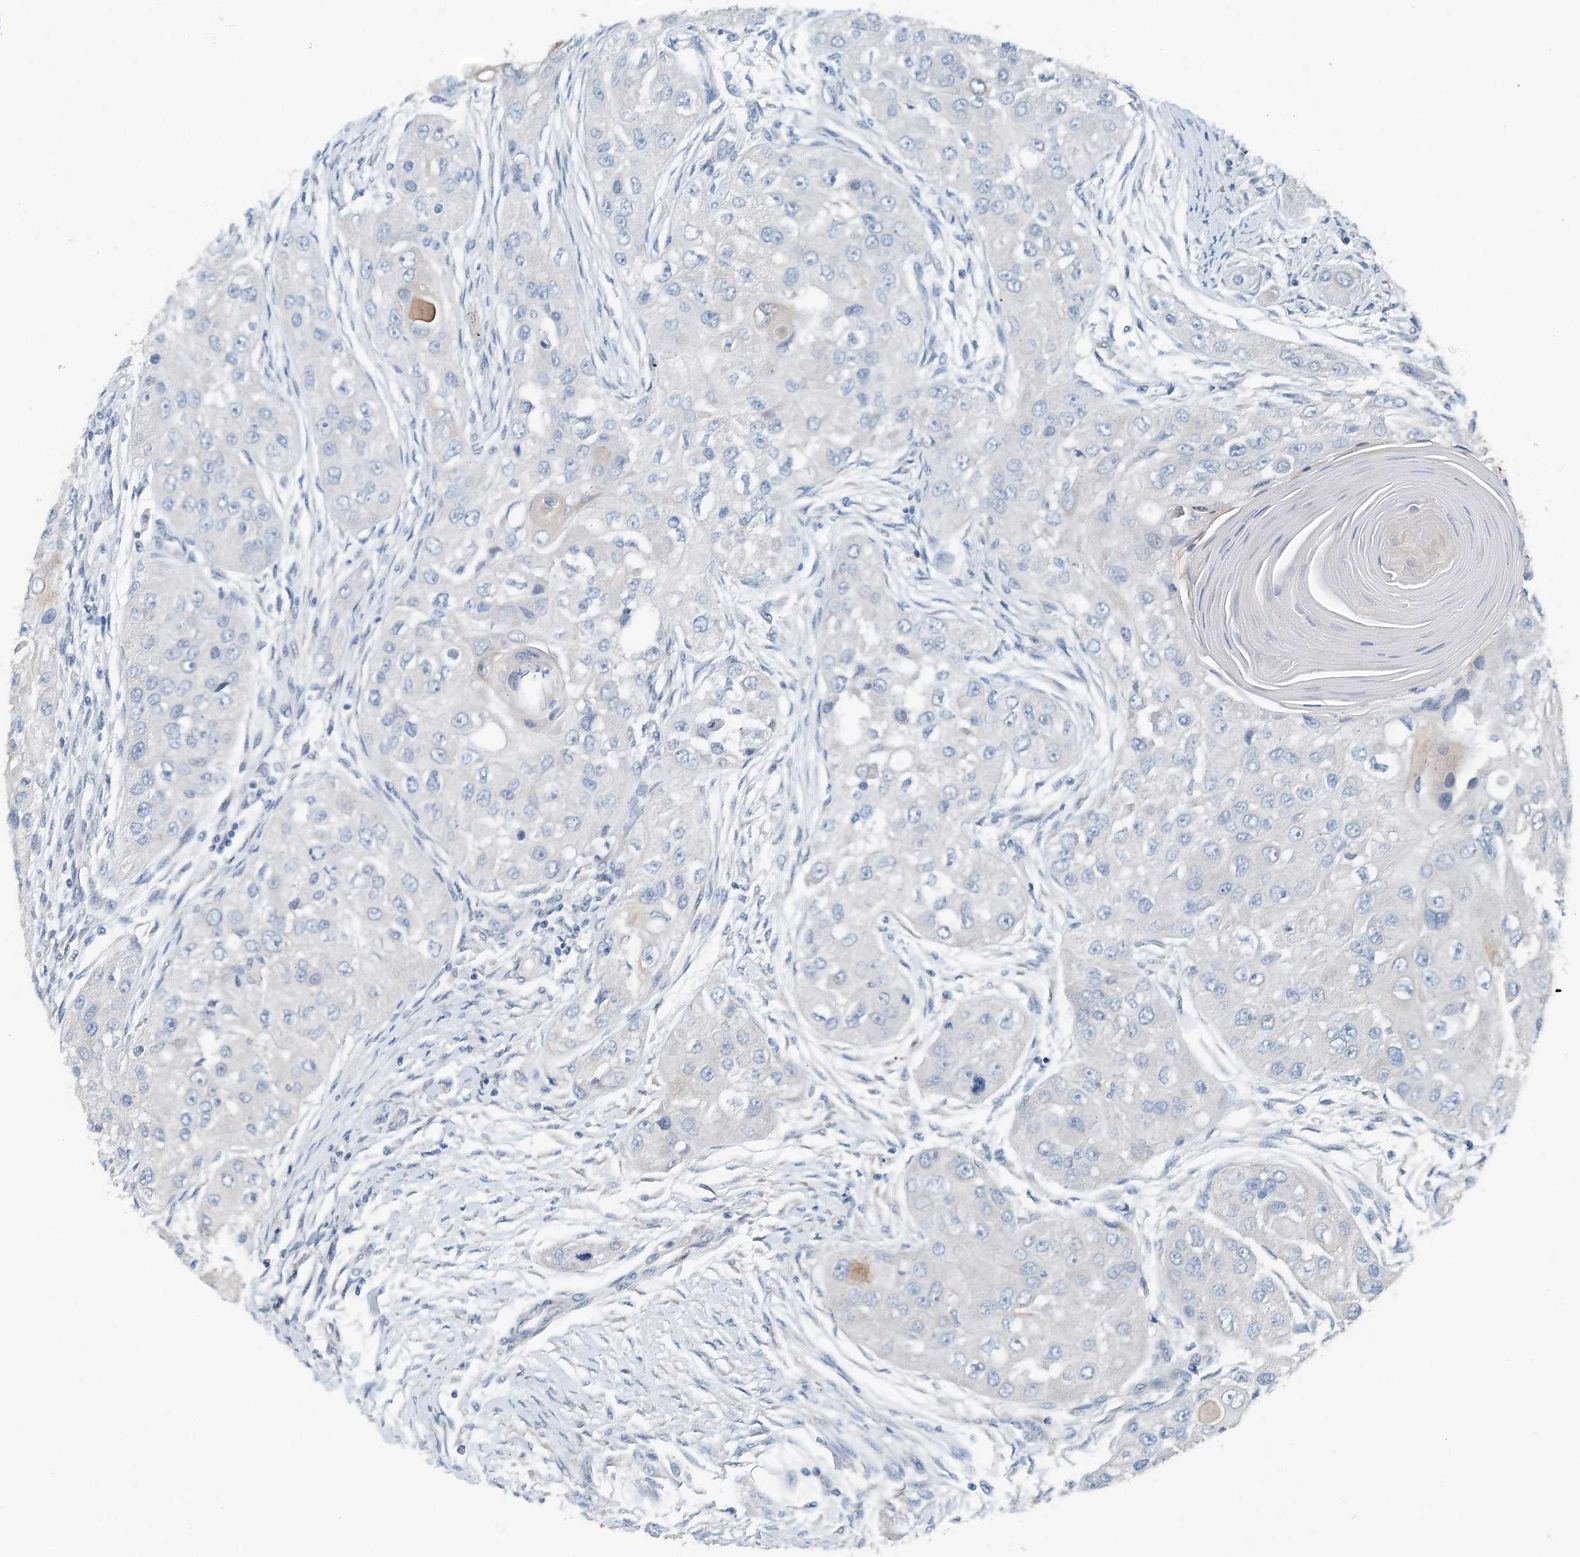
{"staining": {"intensity": "negative", "quantity": "none", "location": "none"}, "tissue": "head and neck cancer", "cell_type": "Tumor cells", "image_type": "cancer", "snomed": [{"axis": "morphology", "description": "Normal tissue, NOS"}, {"axis": "morphology", "description": "Squamous cell carcinoma, NOS"}, {"axis": "topography", "description": "Skeletal muscle"}, {"axis": "topography", "description": "Head-Neck"}], "caption": "An image of head and neck squamous cell carcinoma stained for a protein reveals no brown staining in tumor cells.", "gene": "EEF1A2", "patient": {"sex": "male", "age": 51}}